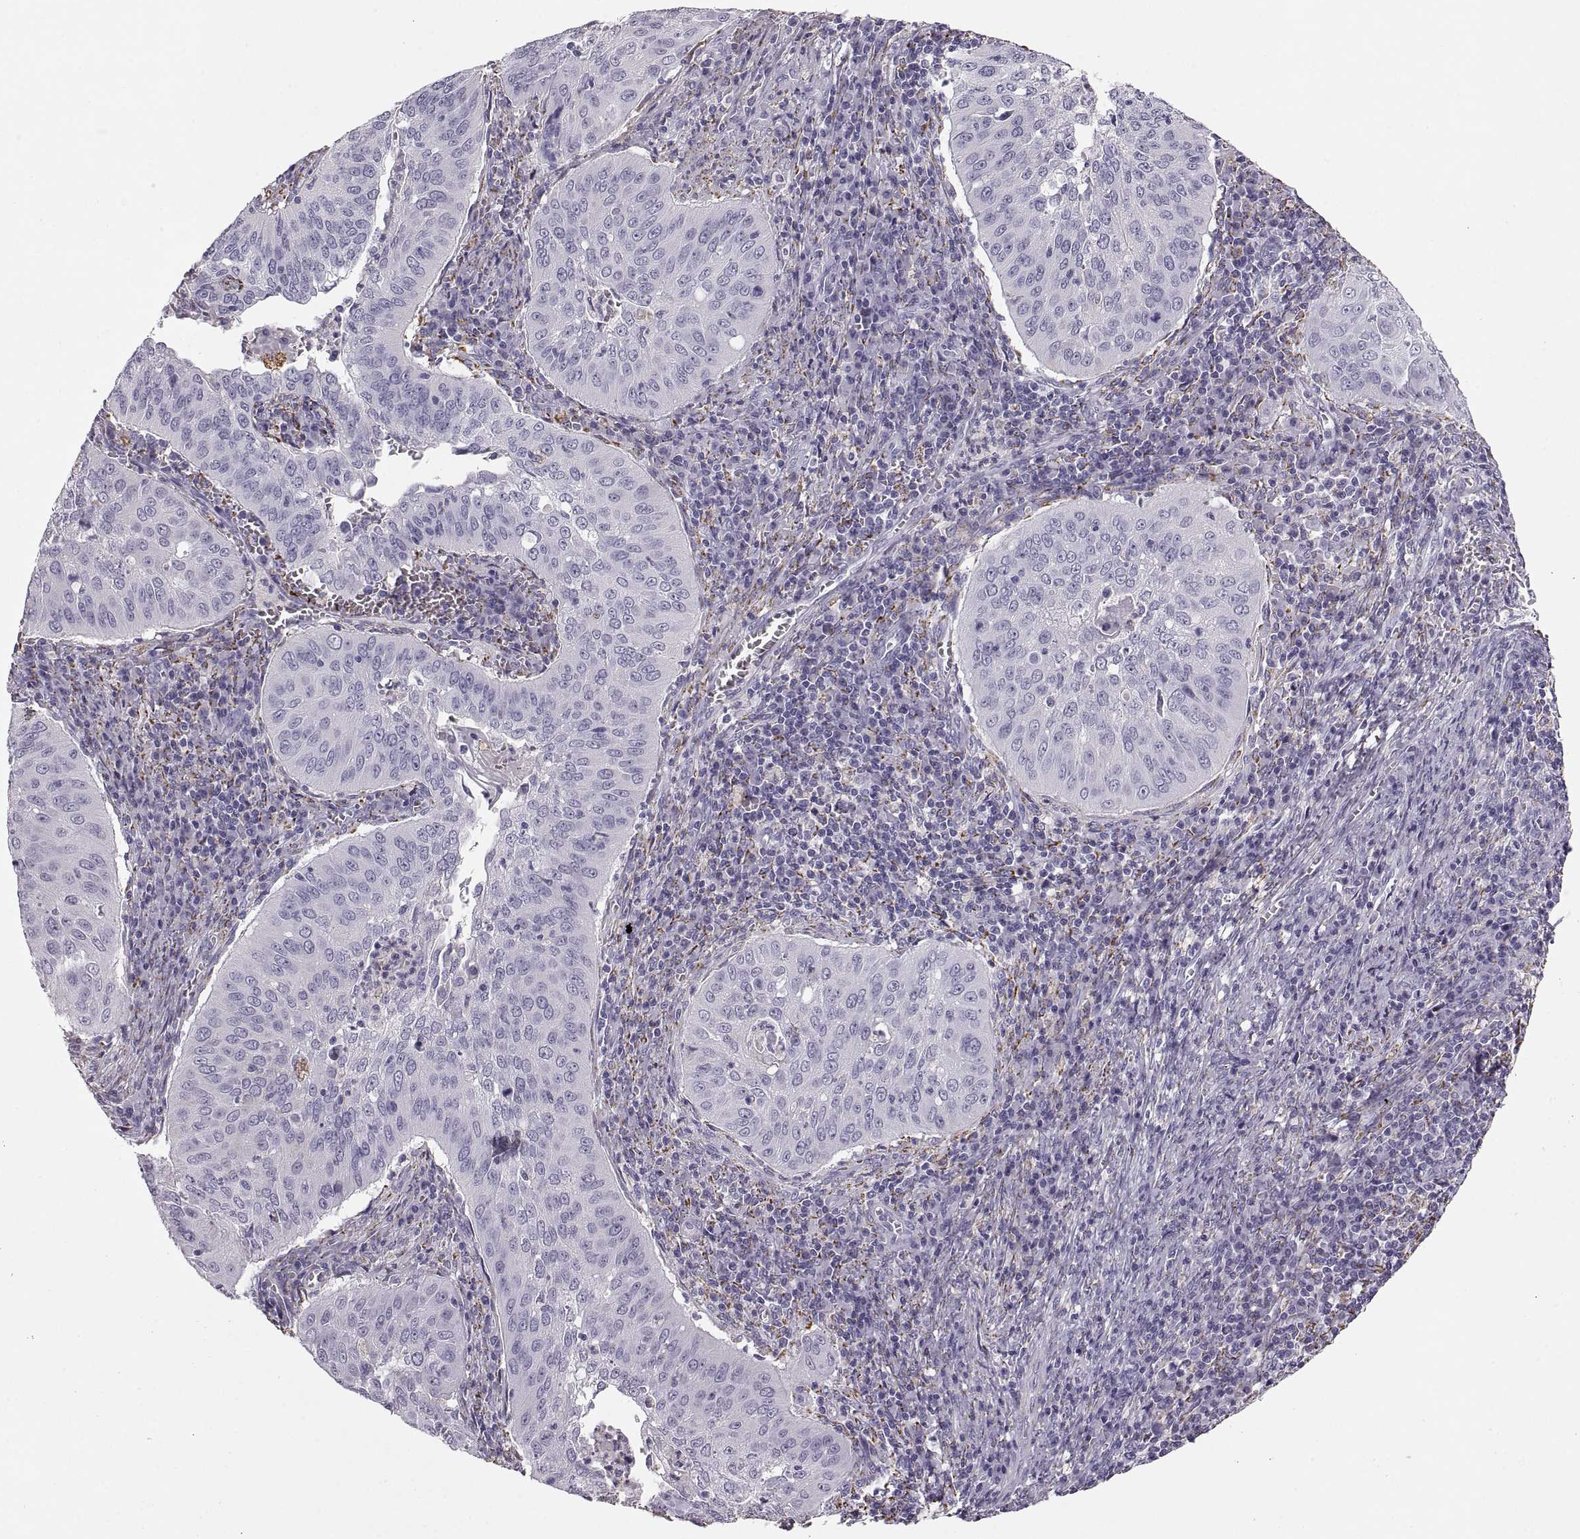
{"staining": {"intensity": "negative", "quantity": "none", "location": "none"}, "tissue": "cervical cancer", "cell_type": "Tumor cells", "image_type": "cancer", "snomed": [{"axis": "morphology", "description": "Squamous cell carcinoma, NOS"}, {"axis": "topography", "description": "Cervix"}], "caption": "IHC of squamous cell carcinoma (cervical) reveals no staining in tumor cells.", "gene": "COL9A3", "patient": {"sex": "female", "age": 39}}